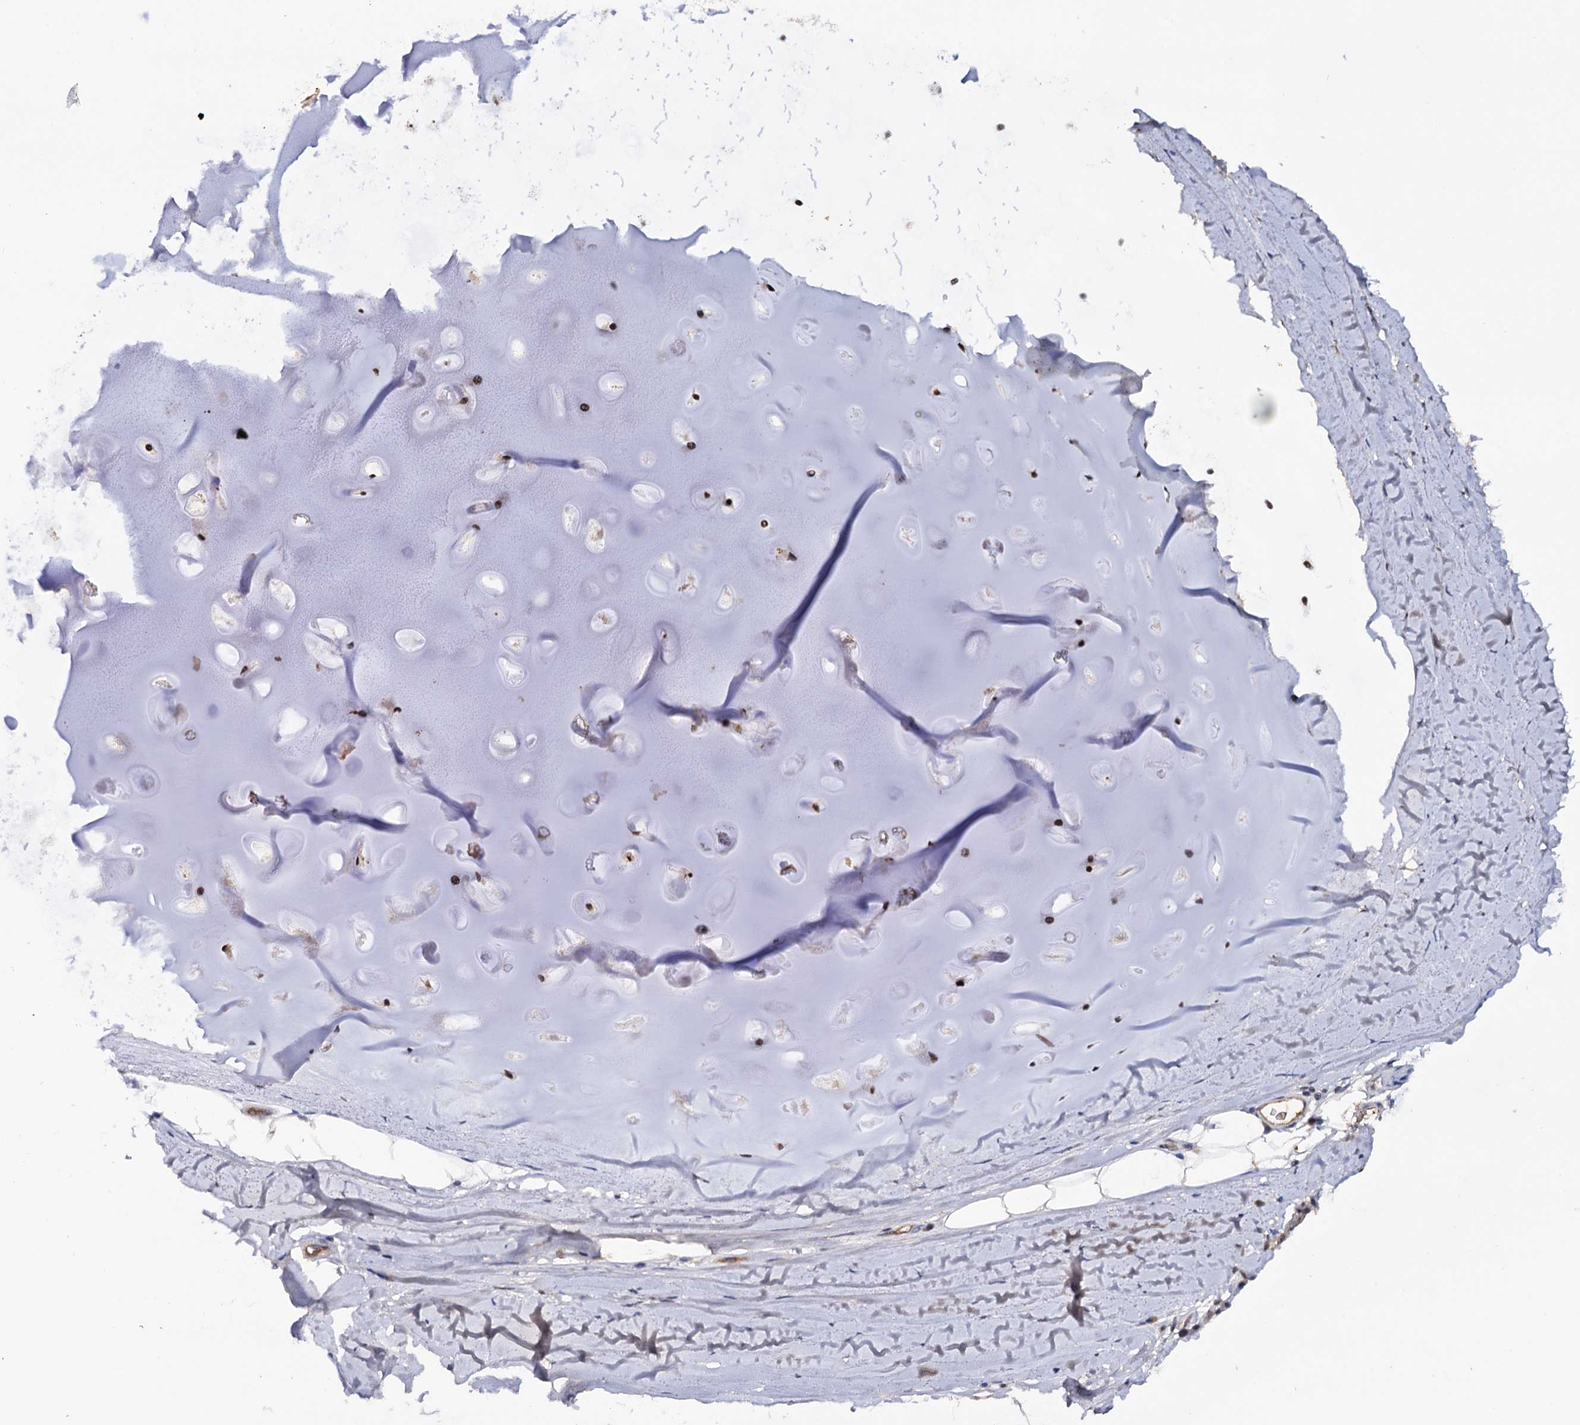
{"staining": {"intensity": "moderate", "quantity": ">75%", "location": "nuclear"}, "tissue": "adipose tissue", "cell_type": "Adipocytes", "image_type": "normal", "snomed": [{"axis": "morphology", "description": "Normal tissue, NOS"}, {"axis": "topography", "description": "Lymph node"}, {"axis": "topography", "description": "Bronchus"}], "caption": "A brown stain highlights moderate nuclear positivity of a protein in adipocytes of benign adipose tissue.", "gene": "TBC1D12", "patient": {"sex": "male", "age": 63}}